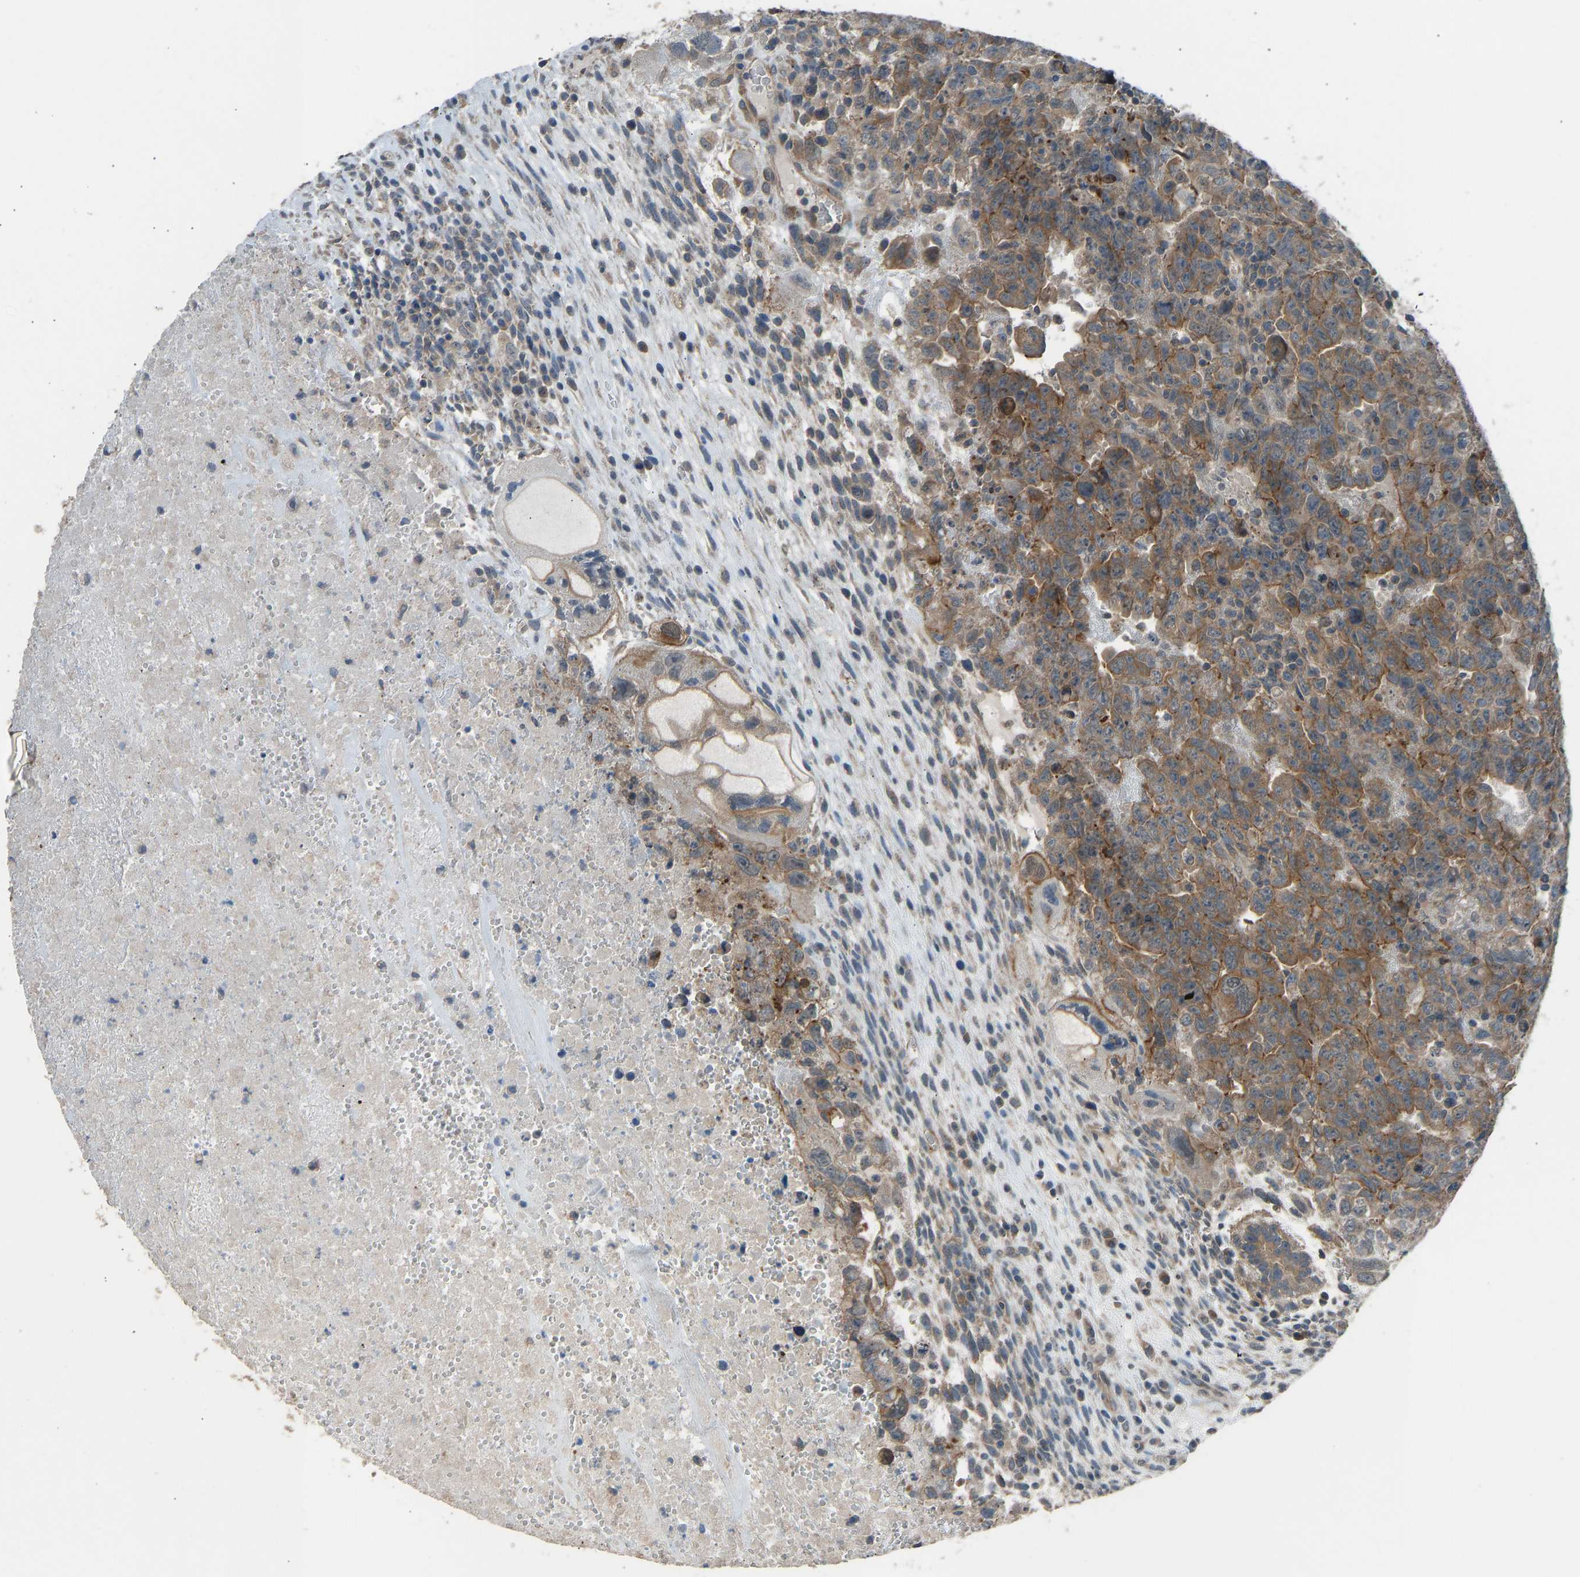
{"staining": {"intensity": "moderate", "quantity": ">75%", "location": "cytoplasmic/membranous"}, "tissue": "testis cancer", "cell_type": "Tumor cells", "image_type": "cancer", "snomed": [{"axis": "morphology", "description": "Carcinoma, Embryonal, NOS"}, {"axis": "topography", "description": "Testis"}], "caption": "Immunohistochemistry (IHC) of human embryonal carcinoma (testis) displays medium levels of moderate cytoplasmic/membranous expression in approximately >75% of tumor cells. The staining is performed using DAB brown chromogen to label protein expression. The nuclei are counter-stained blue using hematoxylin.", "gene": "SLC43A1", "patient": {"sex": "male", "age": 28}}